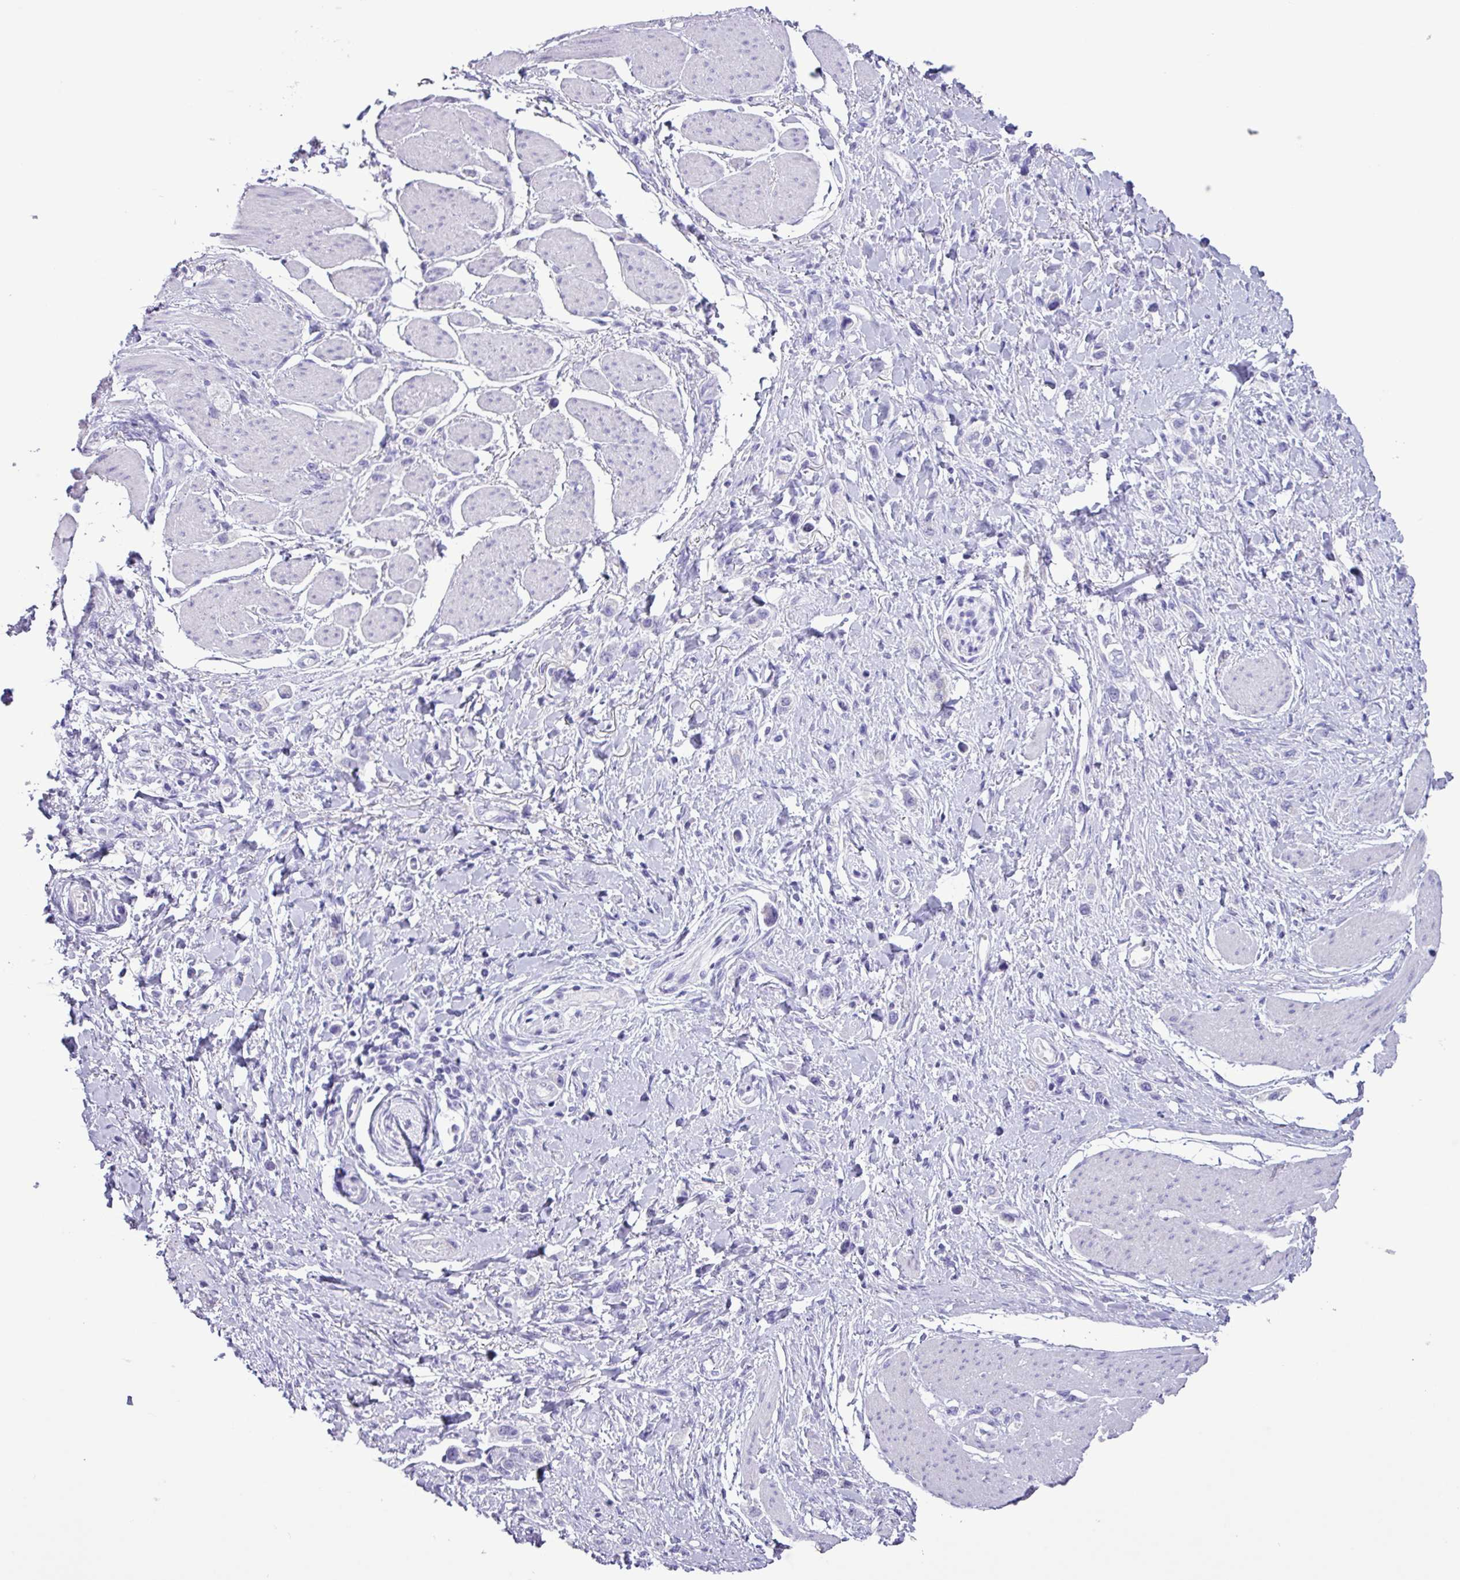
{"staining": {"intensity": "negative", "quantity": "none", "location": "none"}, "tissue": "stomach cancer", "cell_type": "Tumor cells", "image_type": "cancer", "snomed": [{"axis": "morphology", "description": "Adenocarcinoma, NOS"}, {"axis": "topography", "description": "Stomach"}], "caption": "Stomach cancer (adenocarcinoma) was stained to show a protein in brown. There is no significant expression in tumor cells.", "gene": "AGO3", "patient": {"sex": "female", "age": 65}}